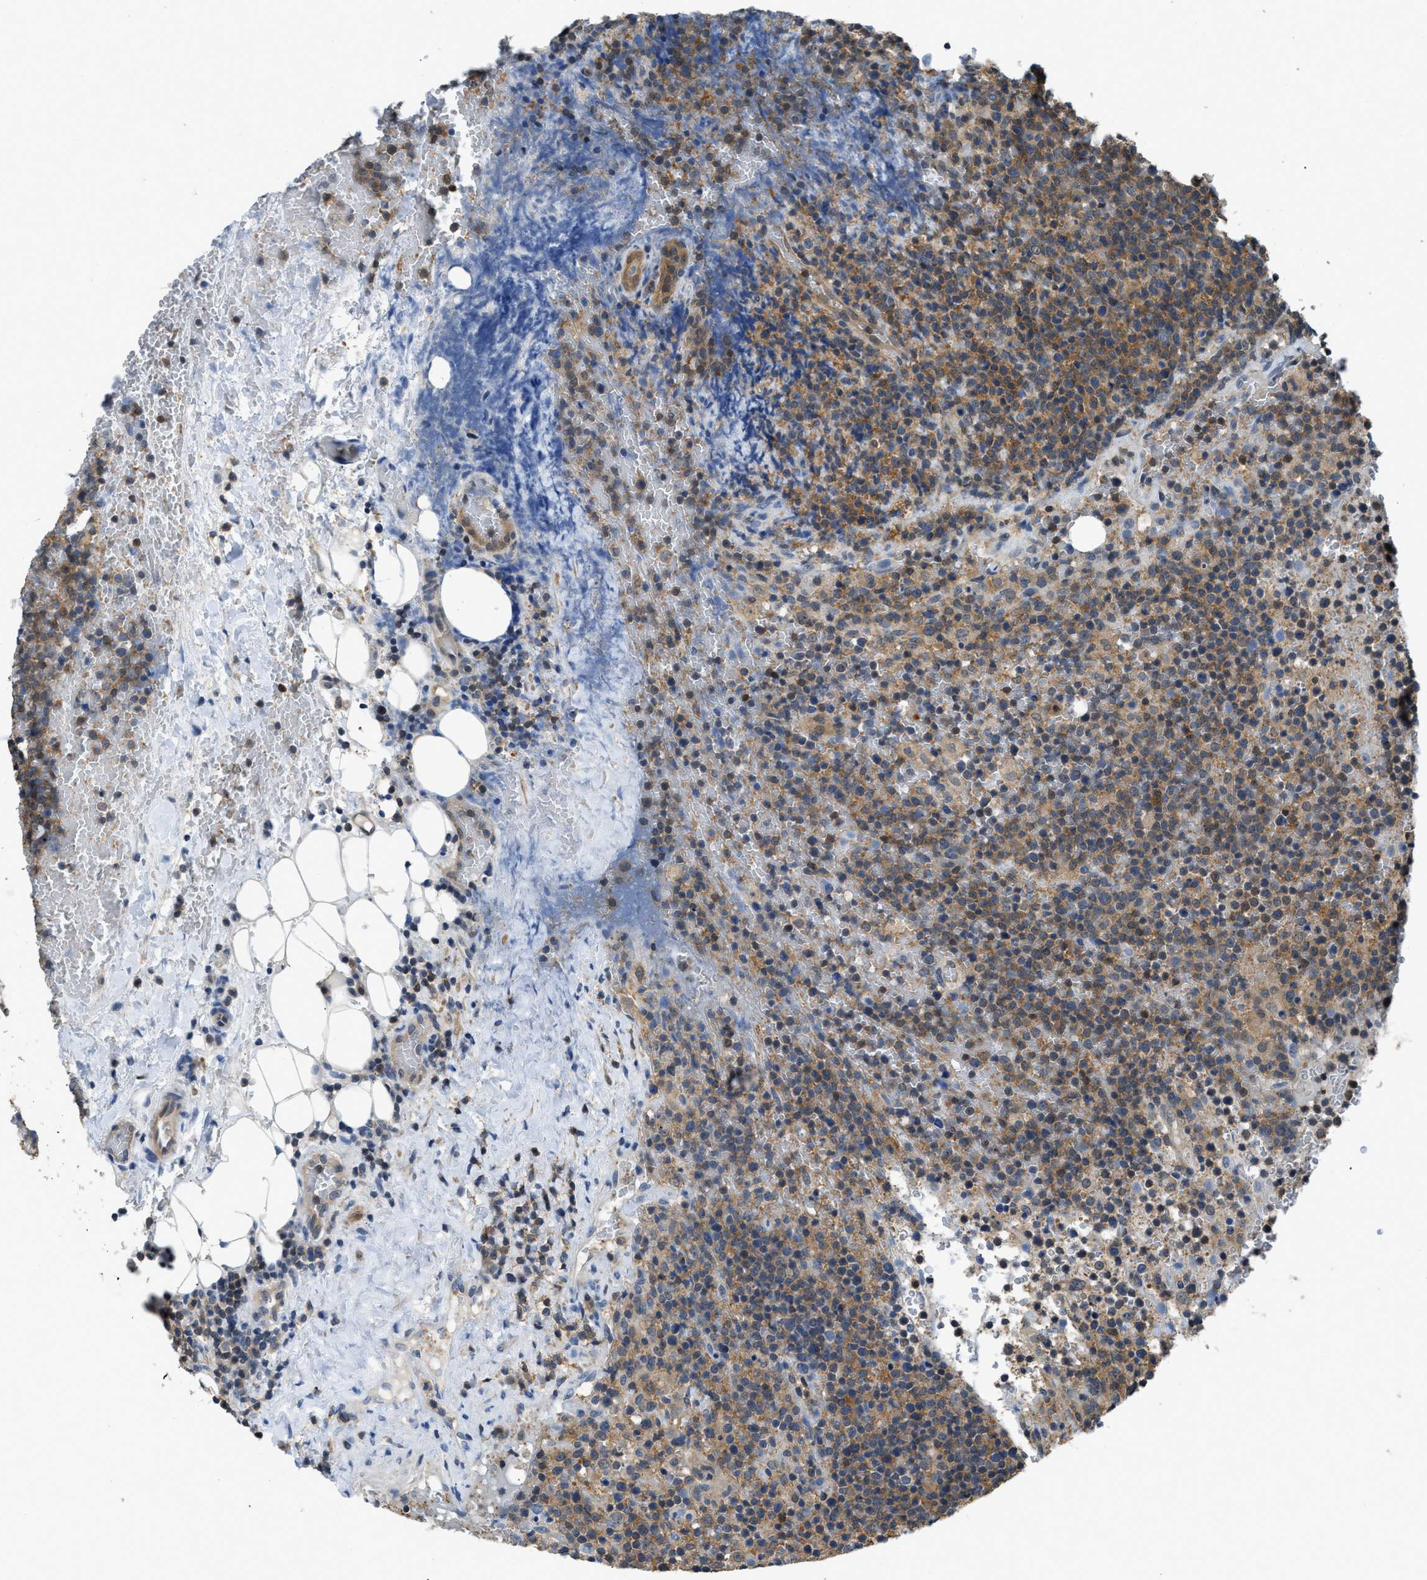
{"staining": {"intensity": "moderate", "quantity": ">75%", "location": "cytoplasmic/membranous"}, "tissue": "lymphoma", "cell_type": "Tumor cells", "image_type": "cancer", "snomed": [{"axis": "morphology", "description": "Malignant lymphoma, non-Hodgkin's type, High grade"}, {"axis": "topography", "description": "Lymph node"}], "caption": "Moderate cytoplasmic/membranous staining is seen in about >75% of tumor cells in lymphoma. Nuclei are stained in blue.", "gene": "TES", "patient": {"sex": "male", "age": 61}}